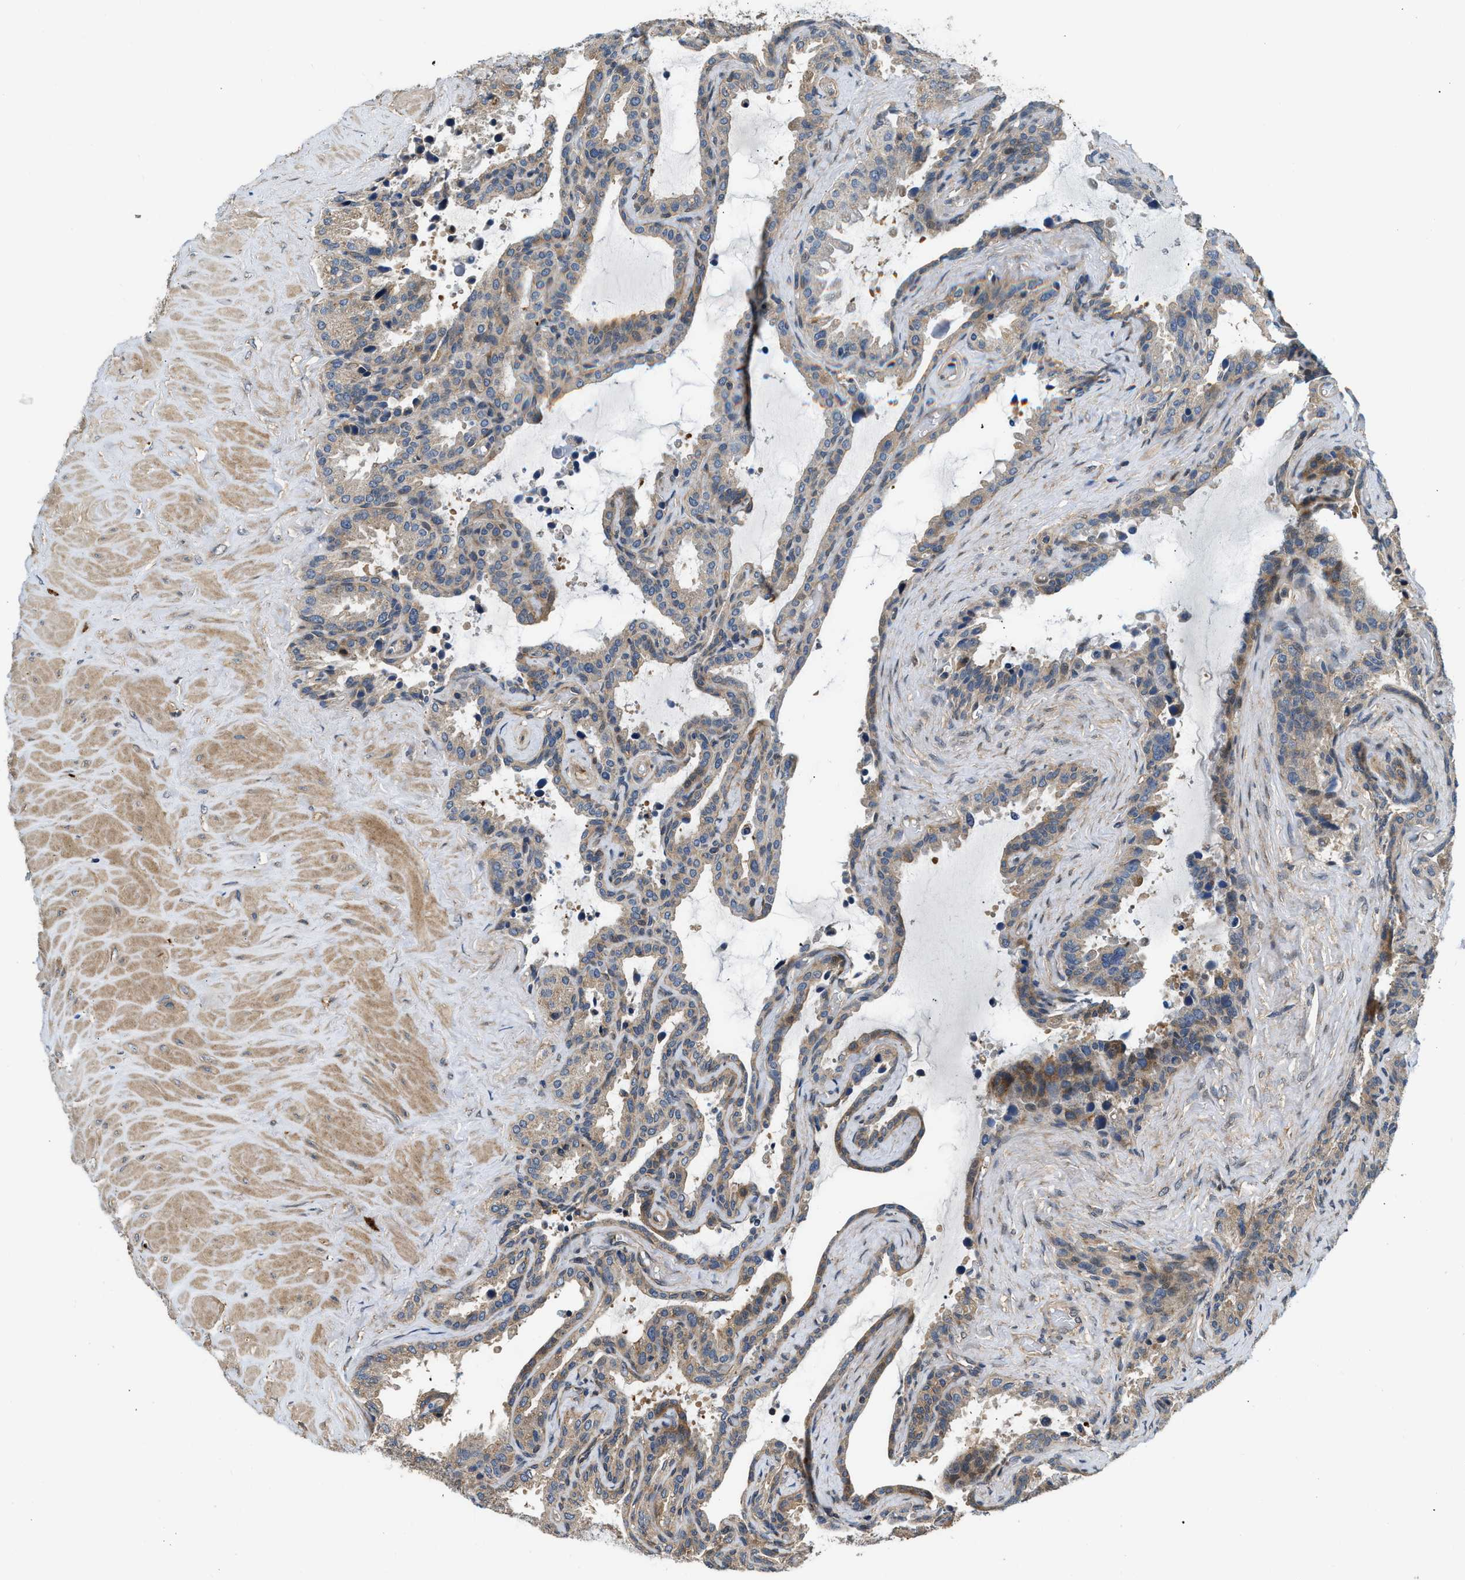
{"staining": {"intensity": "weak", "quantity": ">75%", "location": "cytoplasmic/membranous"}, "tissue": "seminal vesicle", "cell_type": "Glandular cells", "image_type": "normal", "snomed": [{"axis": "morphology", "description": "Normal tissue, NOS"}, {"axis": "topography", "description": "Seminal veicle"}], "caption": "A high-resolution photomicrograph shows IHC staining of benign seminal vesicle, which demonstrates weak cytoplasmic/membranous positivity in approximately >75% of glandular cells. Immunohistochemistry (ihc) stains the protein in brown and the nuclei are stained blue.", "gene": "IL3RA", "patient": {"sex": "male", "age": 46}}